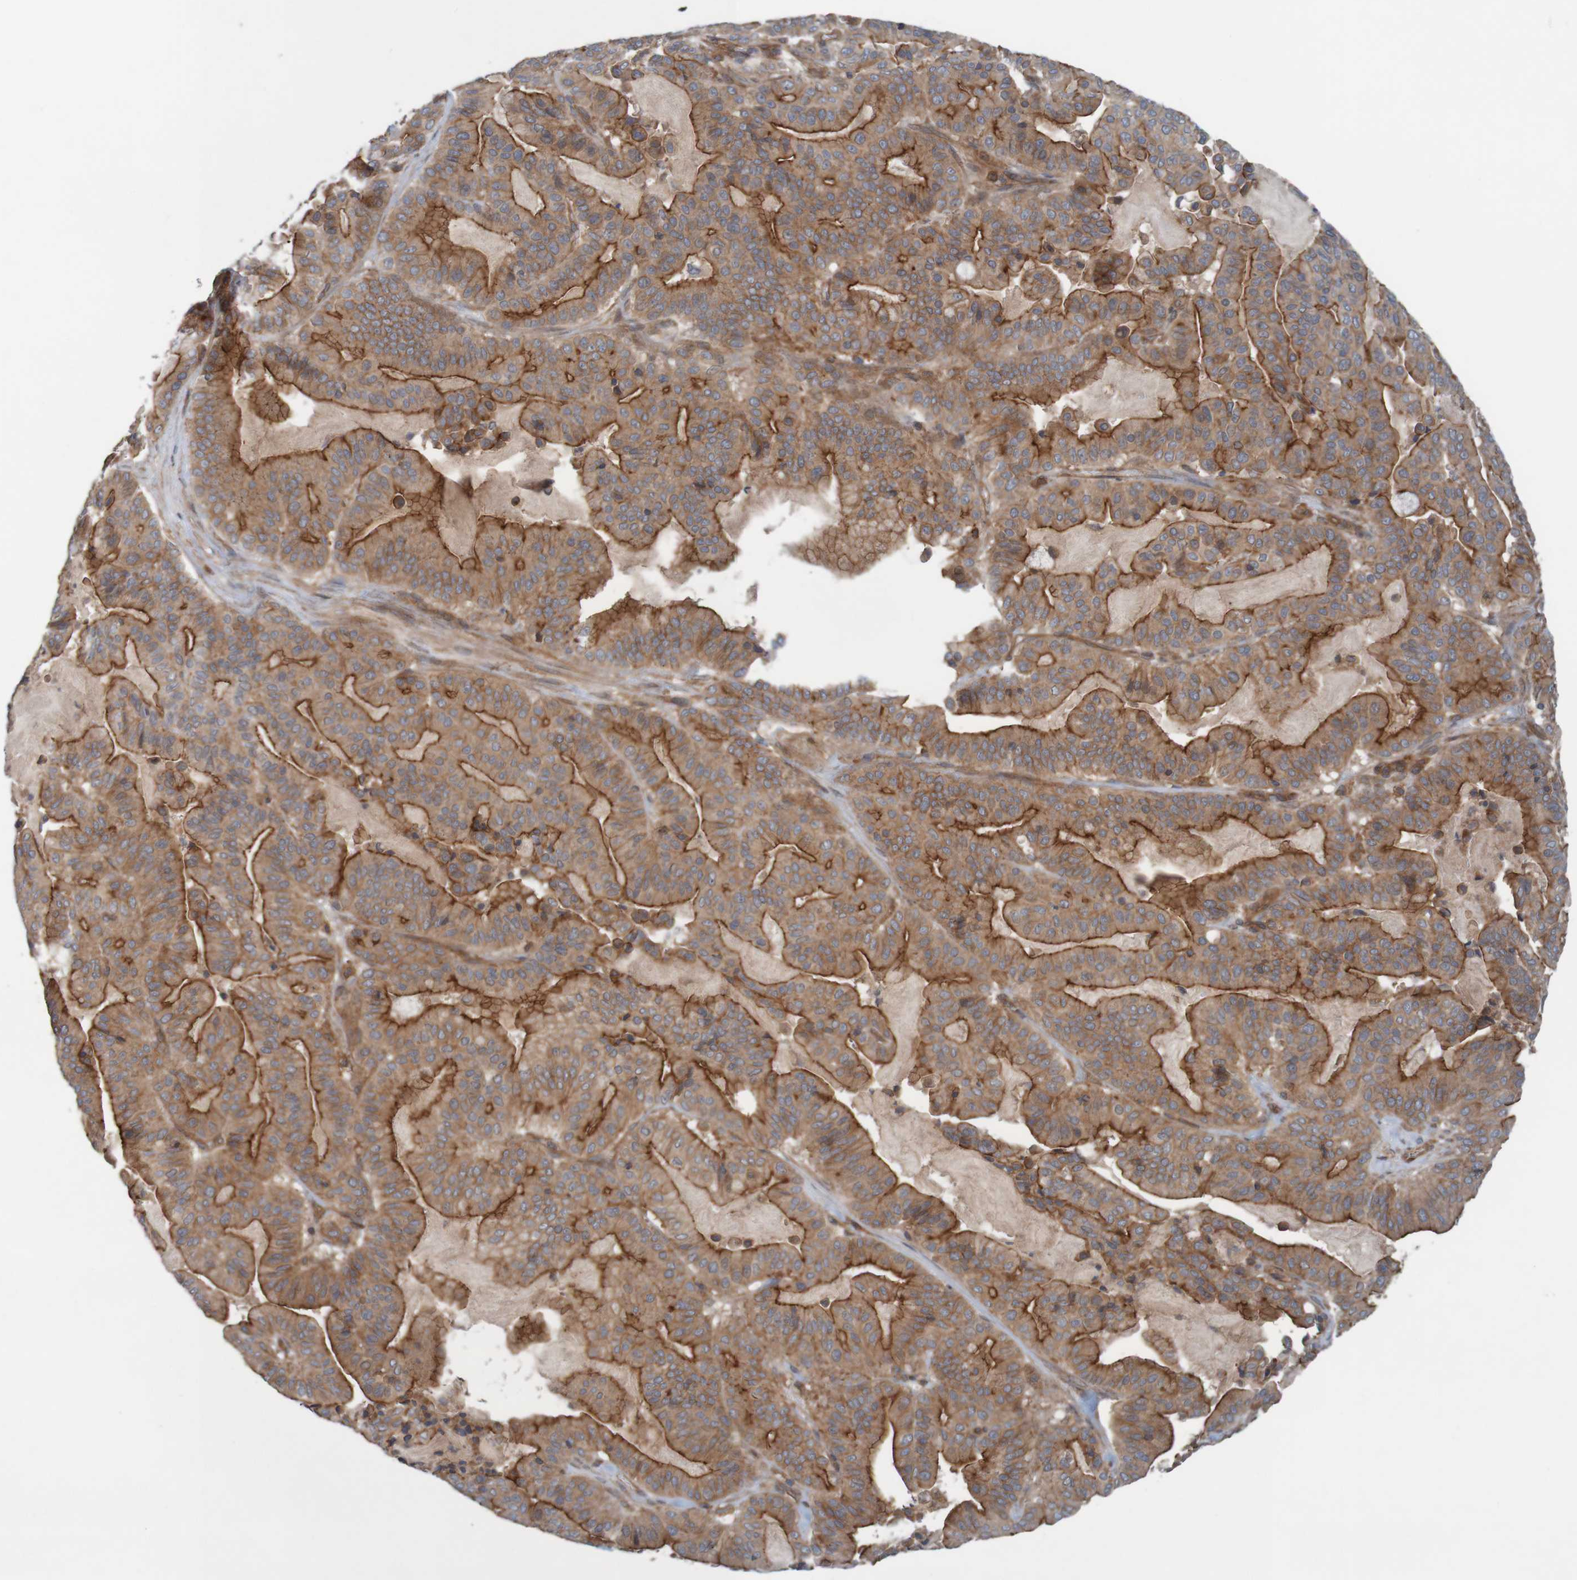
{"staining": {"intensity": "moderate", "quantity": ">75%", "location": "cytoplasmic/membranous"}, "tissue": "pancreatic cancer", "cell_type": "Tumor cells", "image_type": "cancer", "snomed": [{"axis": "morphology", "description": "Adenocarcinoma, NOS"}, {"axis": "topography", "description": "Pancreas"}], "caption": "Moderate cytoplasmic/membranous expression for a protein is present in approximately >75% of tumor cells of pancreatic cancer (adenocarcinoma) using IHC.", "gene": "ARHGEF11", "patient": {"sex": "male", "age": 63}}